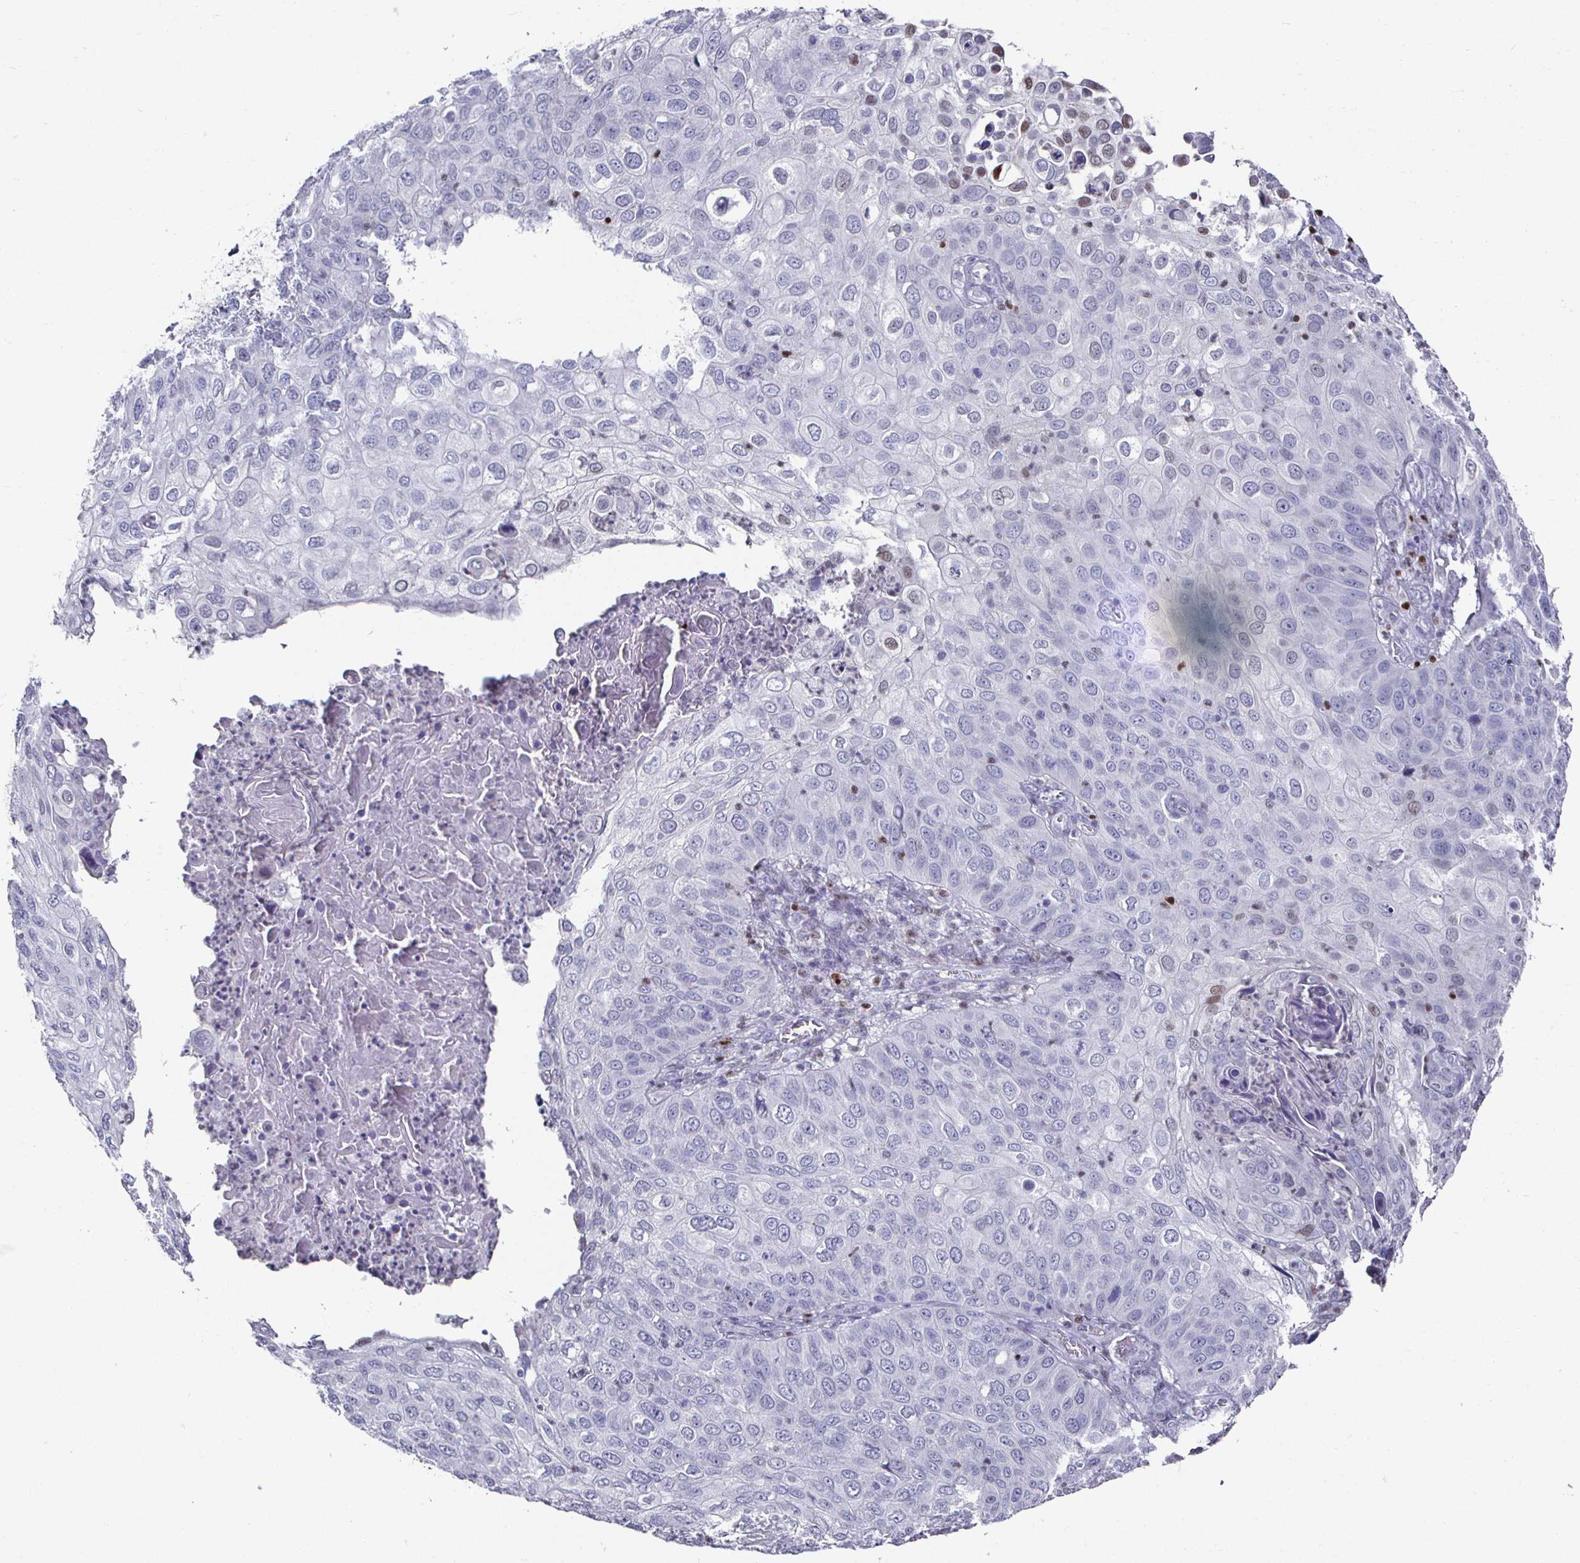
{"staining": {"intensity": "negative", "quantity": "none", "location": "none"}, "tissue": "skin cancer", "cell_type": "Tumor cells", "image_type": "cancer", "snomed": [{"axis": "morphology", "description": "Squamous cell carcinoma, NOS"}, {"axis": "topography", "description": "Skin"}], "caption": "There is no significant positivity in tumor cells of skin squamous cell carcinoma.", "gene": "RUNX2", "patient": {"sex": "male", "age": 87}}